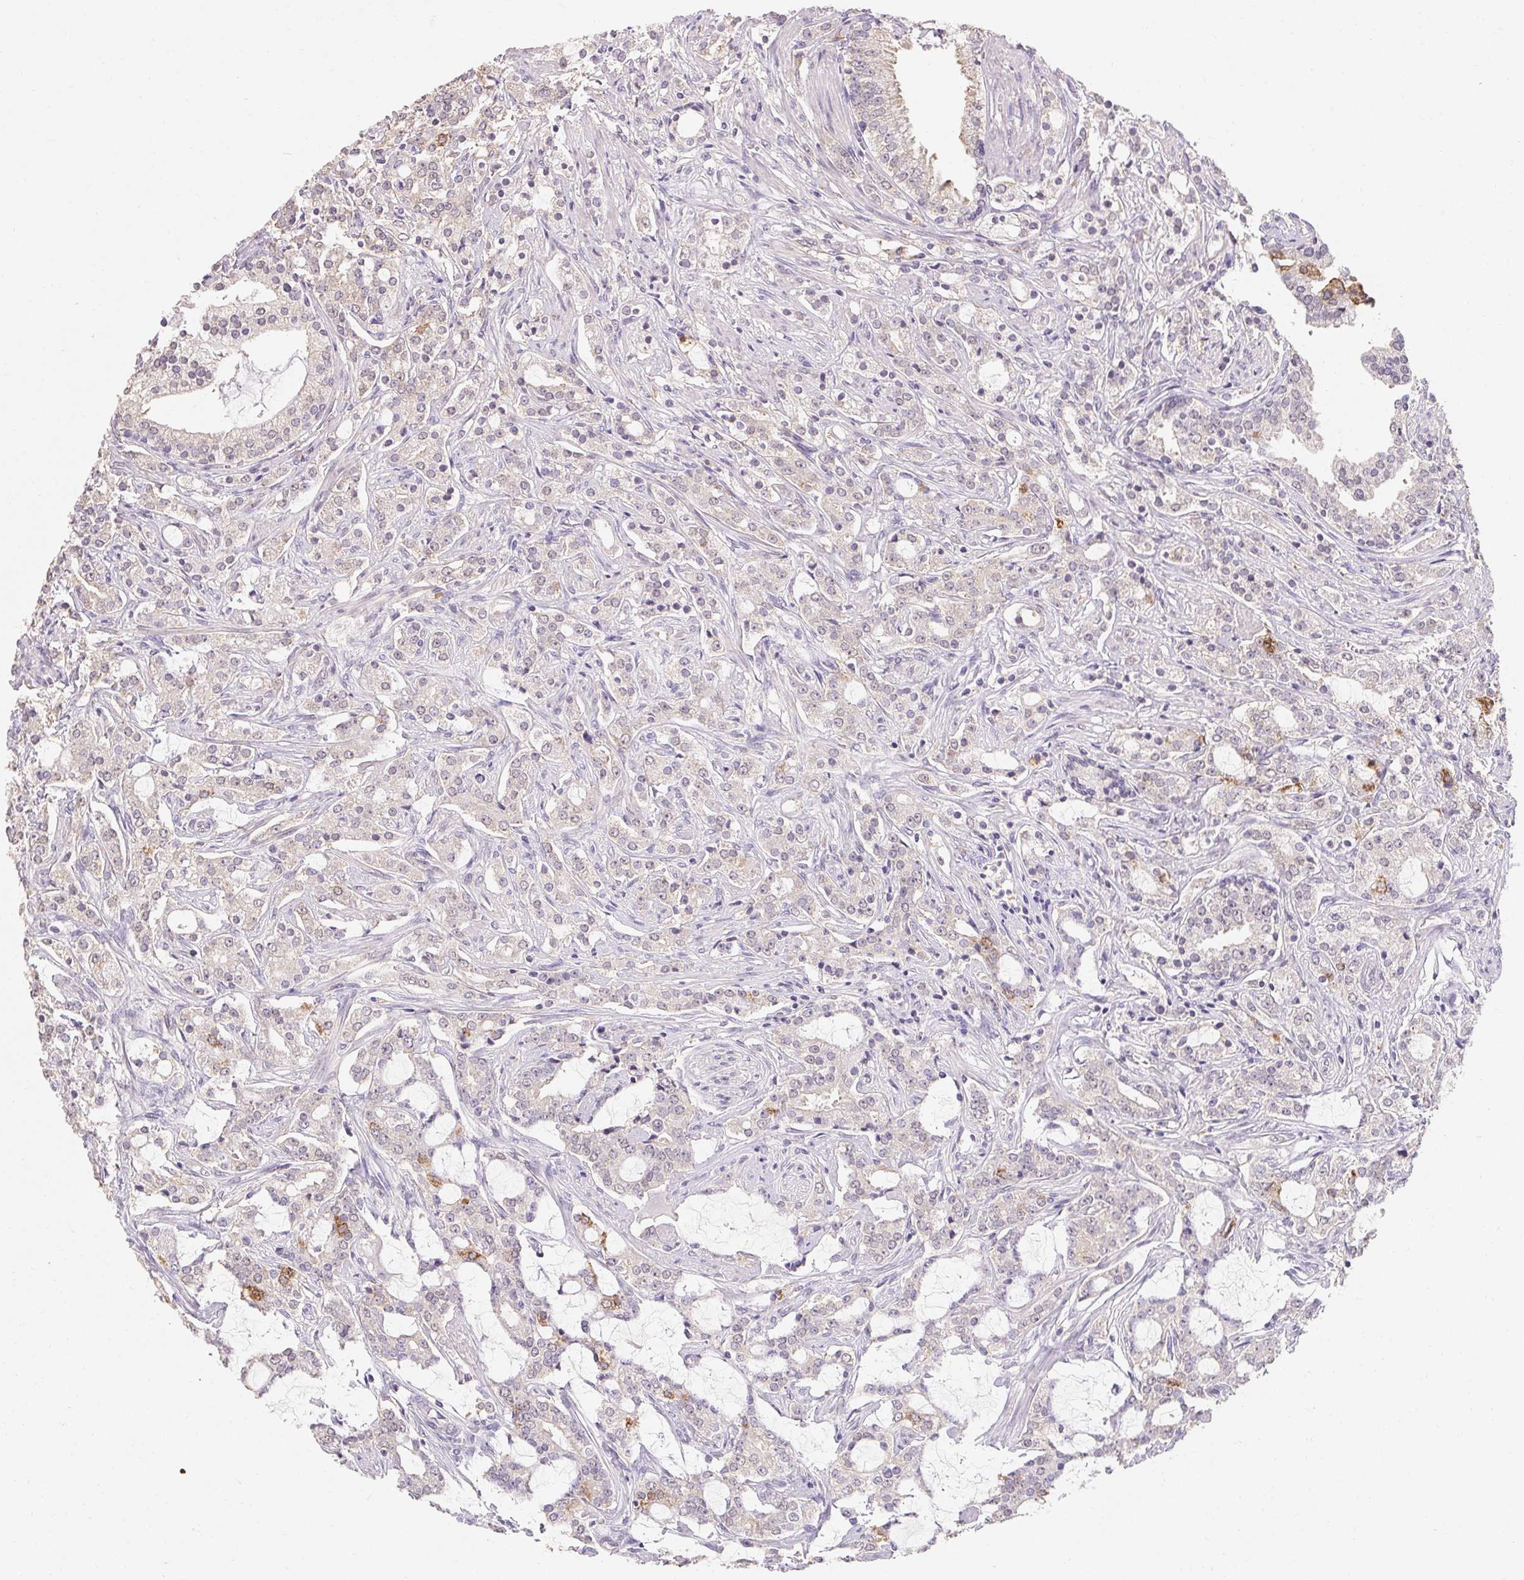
{"staining": {"intensity": "moderate", "quantity": "<25%", "location": "cytoplasmic/membranous"}, "tissue": "prostate cancer", "cell_type": "Tumor cells", "image_type": "cancer", "snomed": [{"axis": "morphology", "description": "Adenocarcinoma, Medium grade"}, {"axis": "topography", "description": "Prostate"}], "caption": "A low amount of moderate cytoplasmic/membranous expression is present in approximately <25% of tumor cells in prostate cancer (adenocarcinoma (medium-grade)) tissue.", "gene": "MAP7D2", "patient": {"sex": "male", "age": 57}}